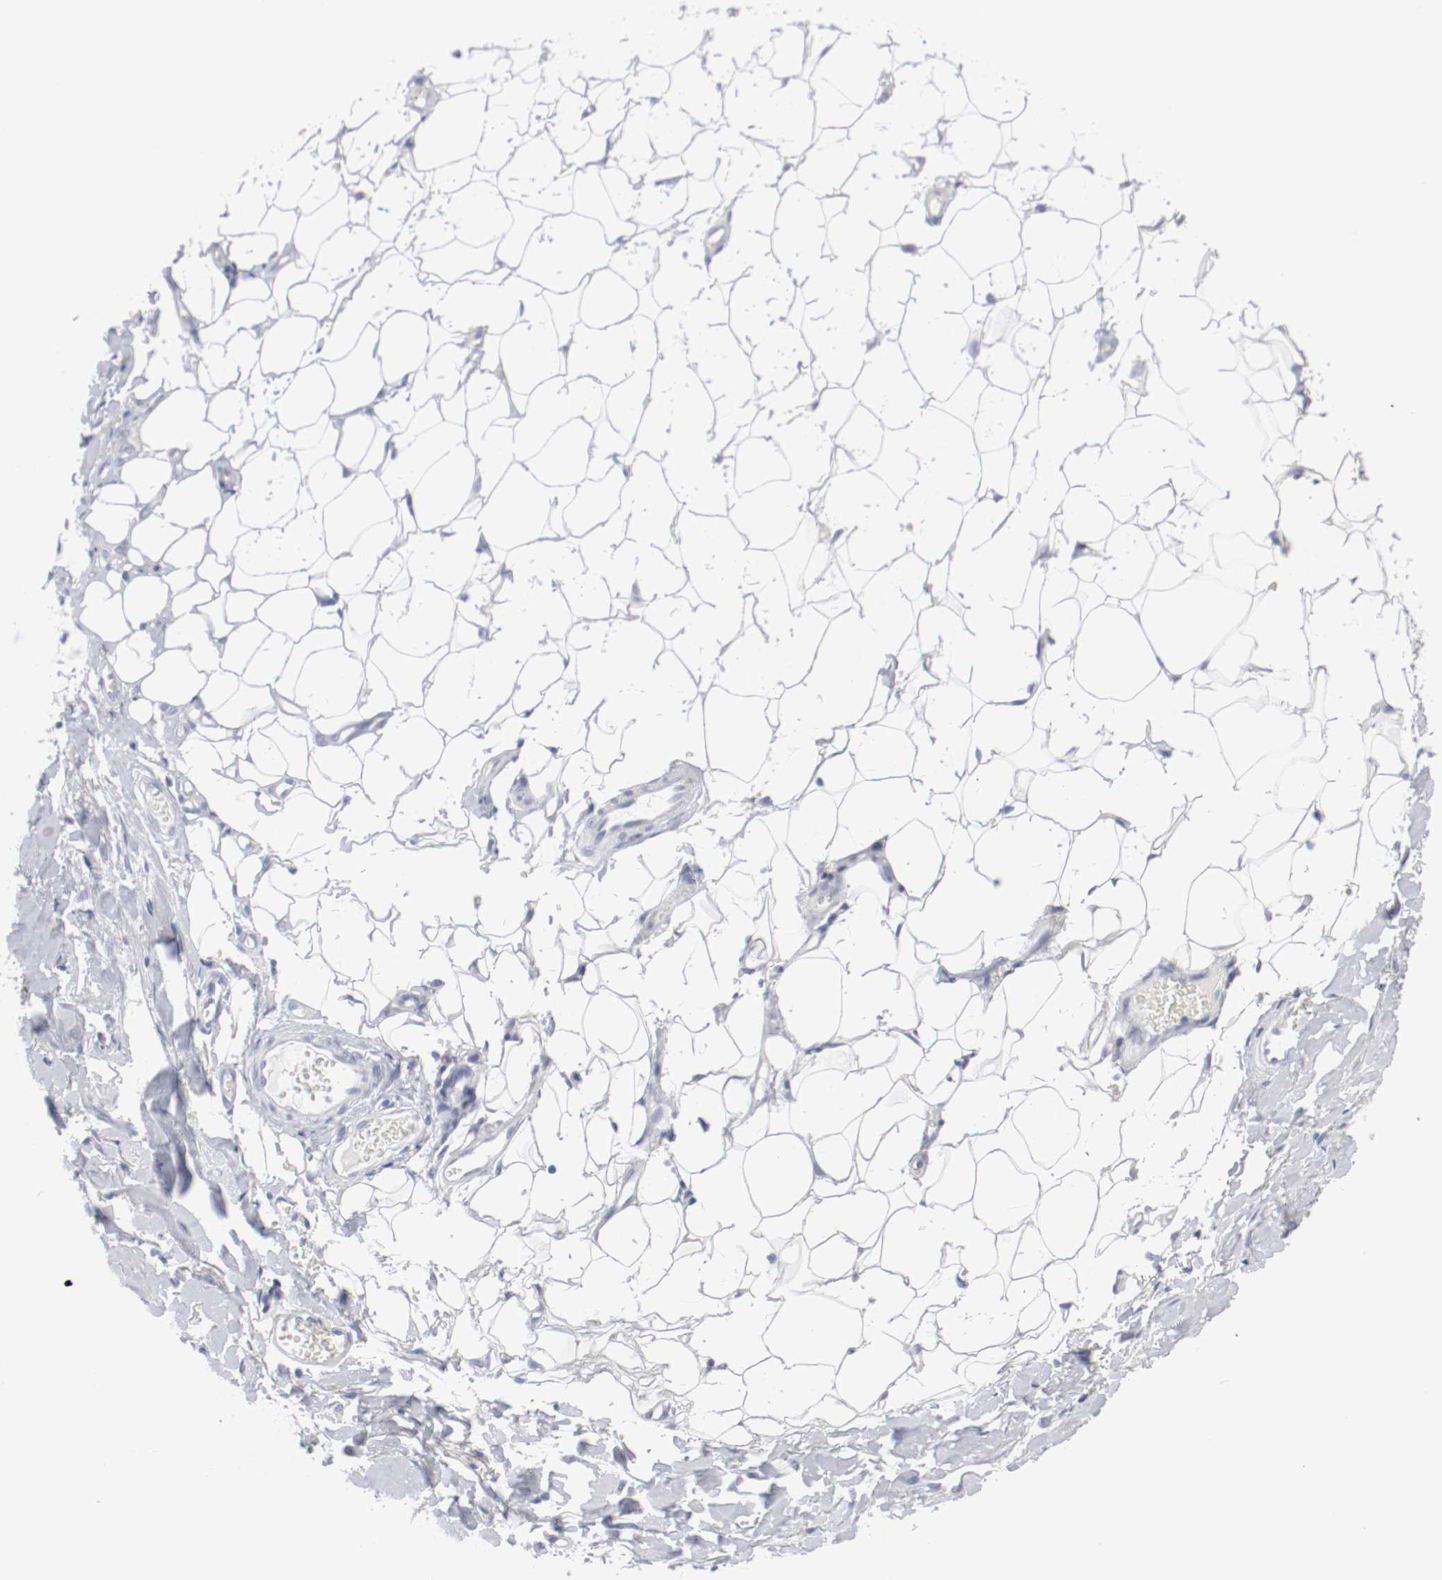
{"staining": {"intensity": "negative", "quantity": "none", "location": "none"}, "tissue": "skin cancer", "cell_type": "Tumor cells", "image_type": "cancer", "snomed": [{"axis": "morphology", "description": "Basal cell carcinoma"}, {"axis": "topography", "description": "Skin"}], "caption": "DAB immunohistochemical staining of skin cancer (basal cell carcinoma) displays no significant expression in tumor cells. (IHC, brightfield microscopy, high magnification).", "gene": "ITGAX", "patient": {"sex": "male", "age": 84}}